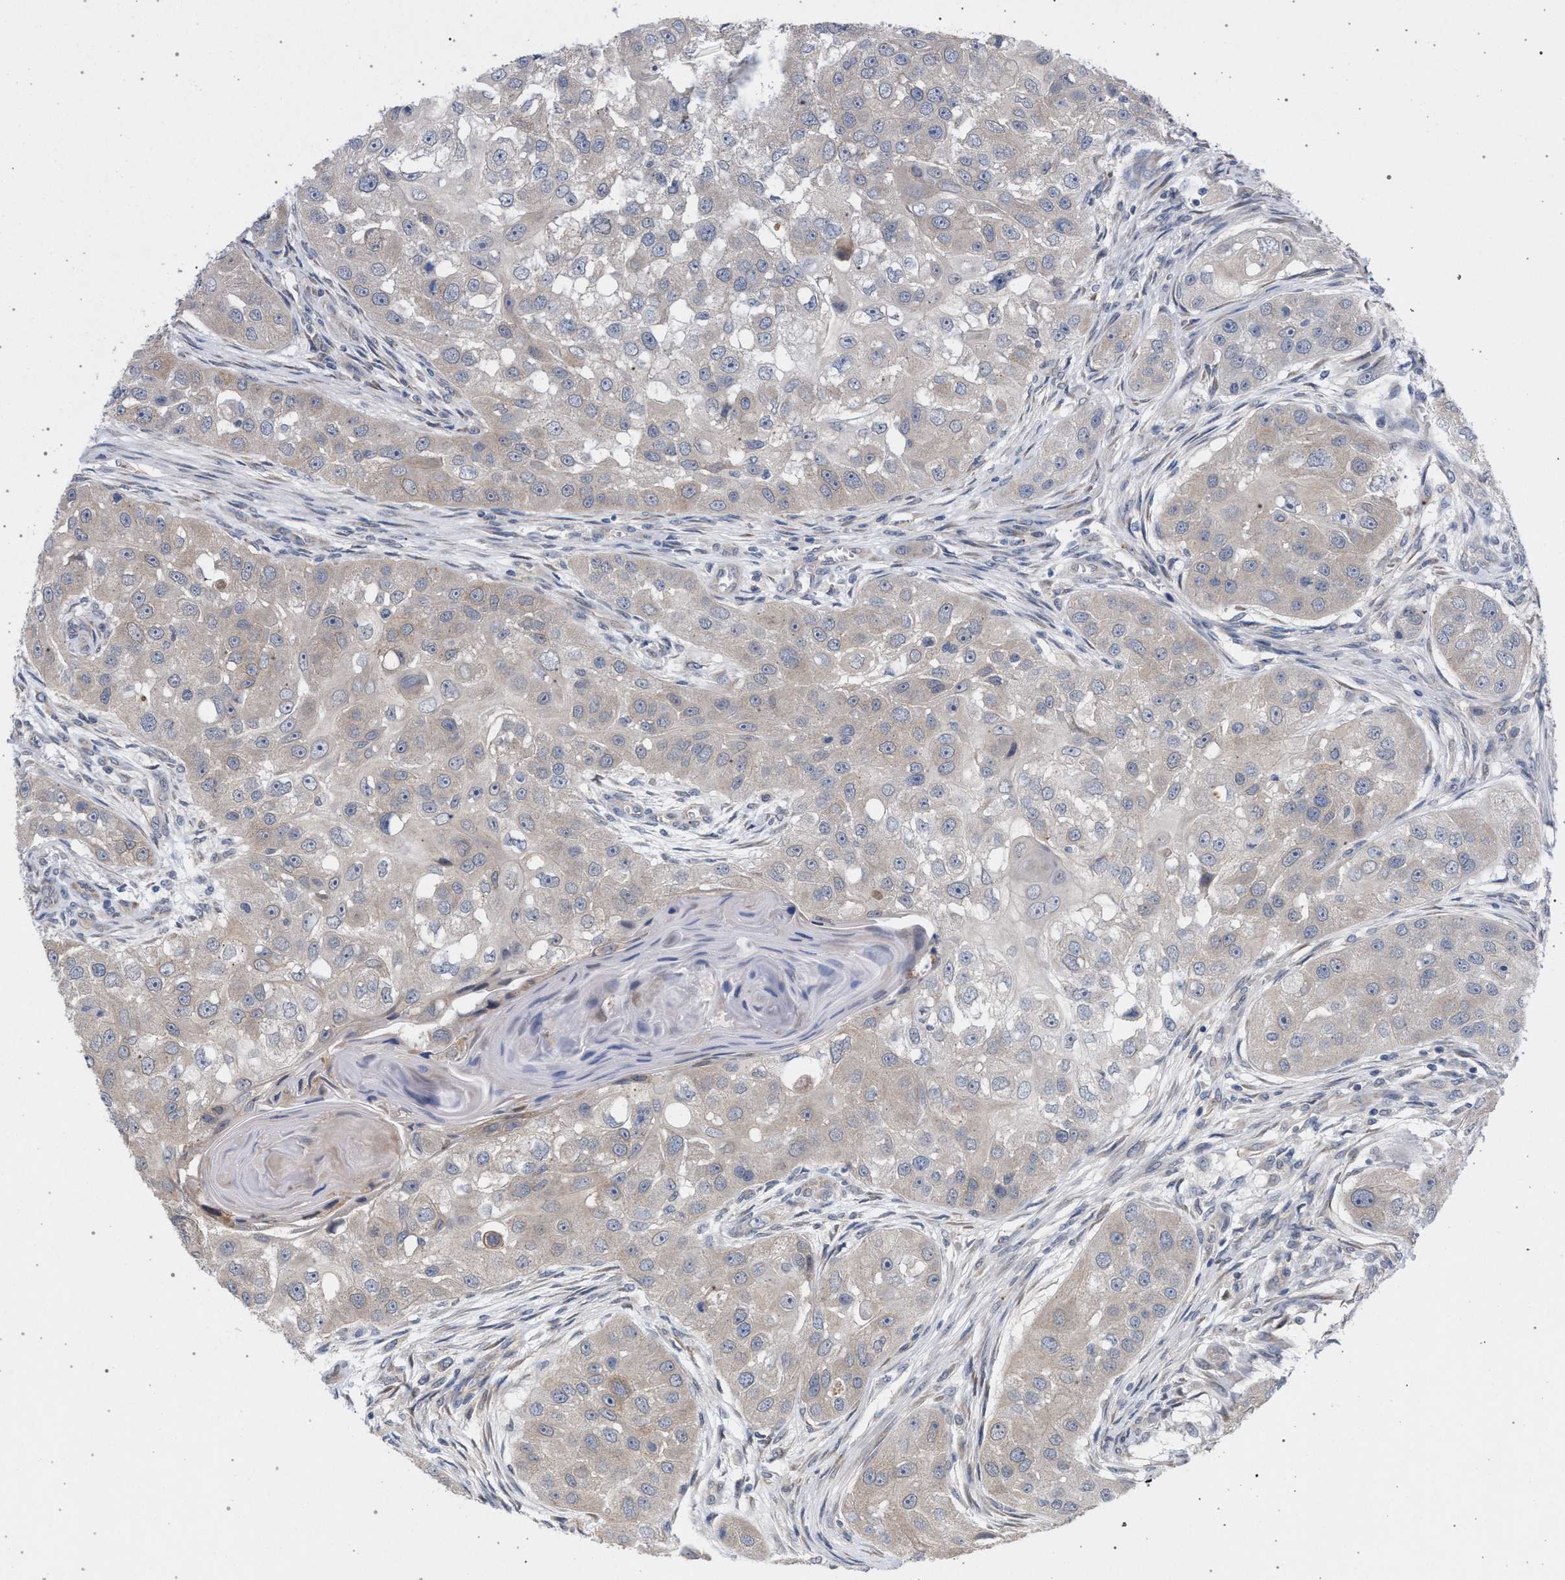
{"staining": {"intensity": "negative", "quantity": "none", "location": "none"}, "tissue": "head and neck cancer", "cell_type": "Tumor cells", "image_type": "cancer", "snomed": [{"axis": "morphology", "description": "Normal tissue, NOS"}, {"axis": "morphology", "description": "Squamous cell carcinoma, NOS"}, {"axis": "topography", "description": "Skeletal muscle"}, {"axis": "topography", "description": "Head-Neck"}], "caption": "Tumor cells are negative for brown protein staining in head and neck cancer (squamous cell carcinoma).", "gene": "ARPC5L", "patient": {"sex": "male", "age": 51}}